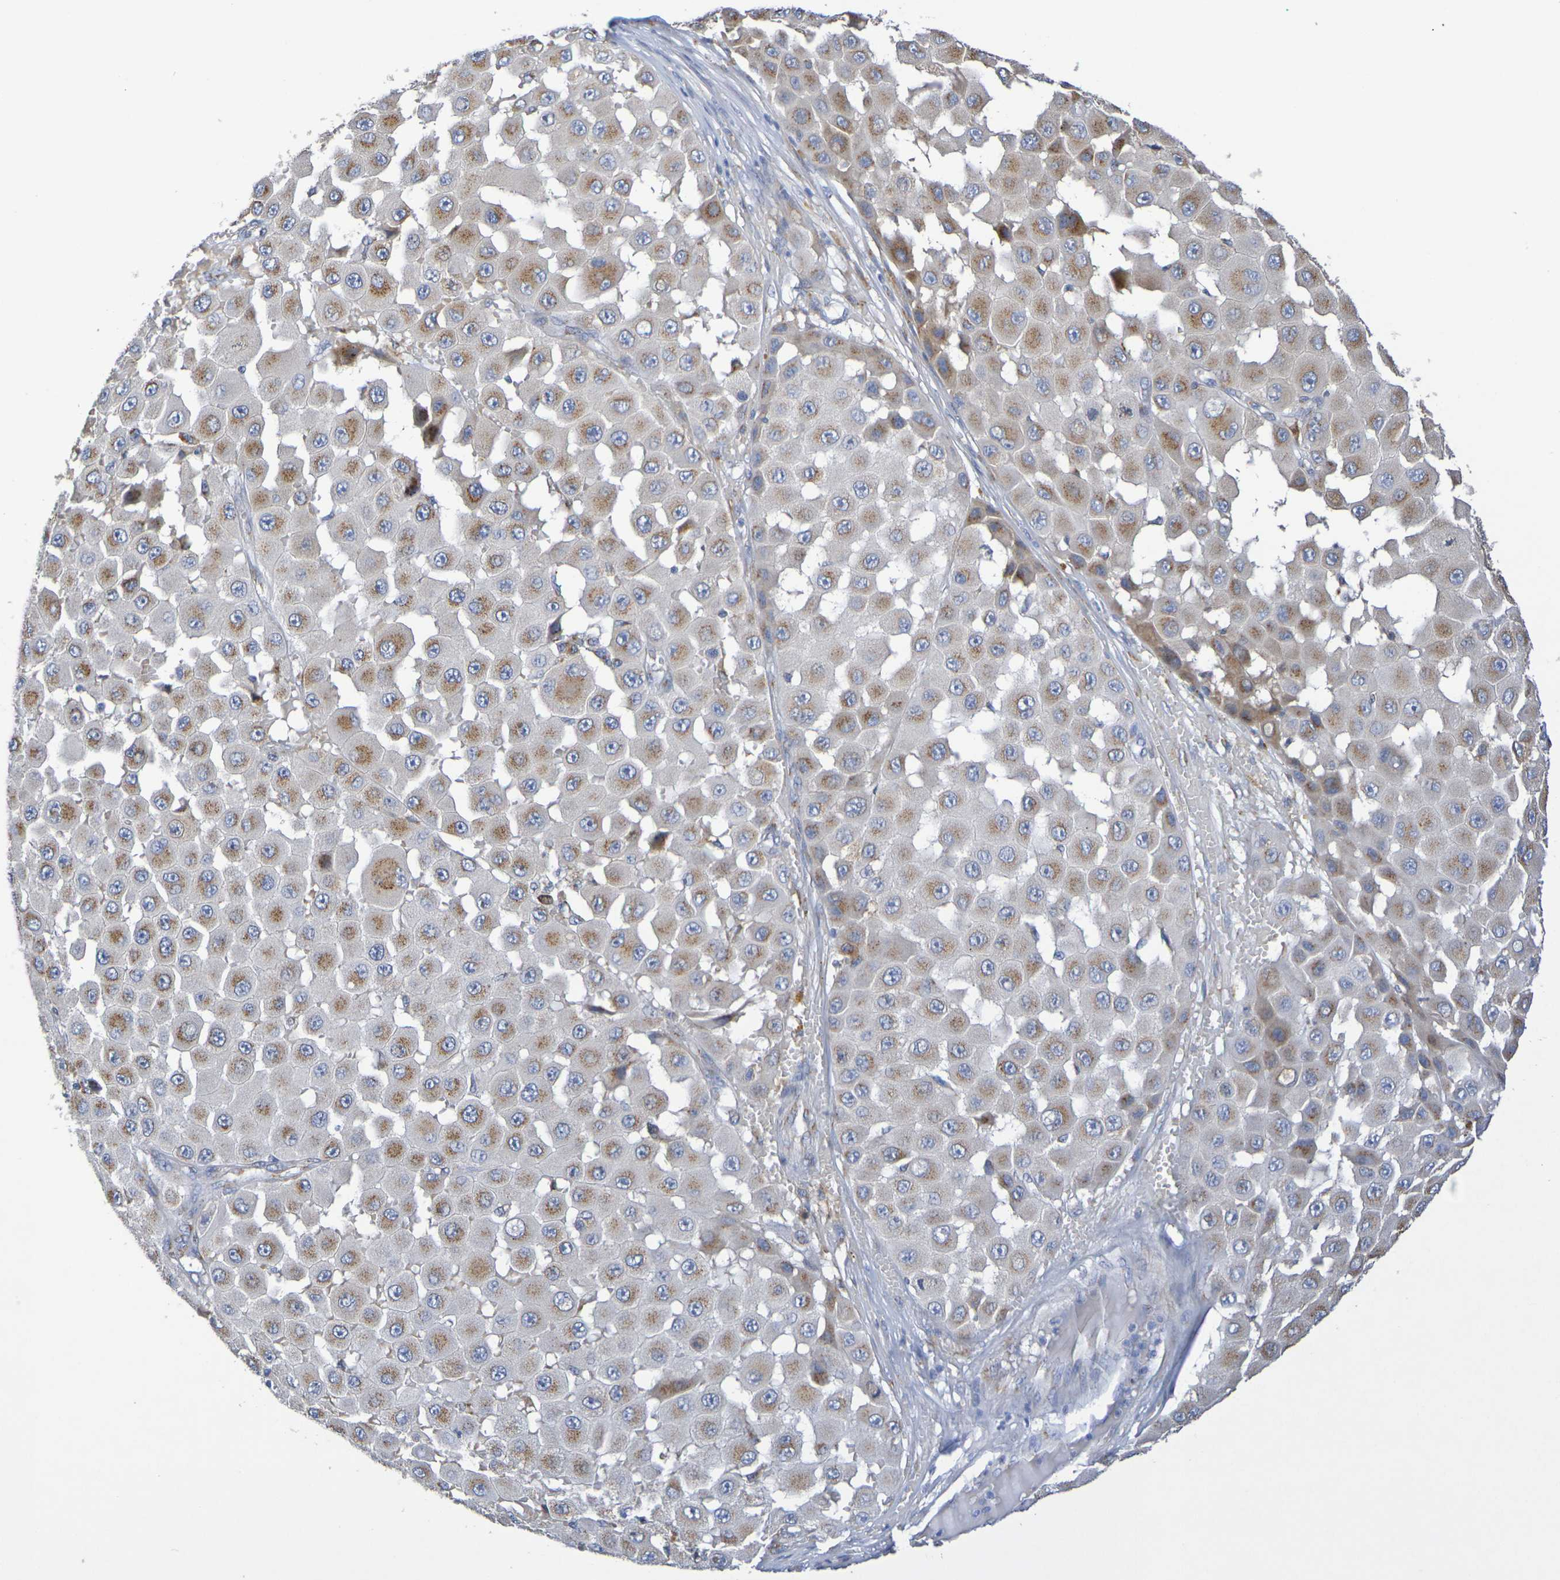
{"staining": {"intensity": "weak", "quantity": ">75%", "location": "cytoplasmic/membranous"}, "tissue": "melanoma", "cell_type": "Tumor cells", "image_type": "cancer", "snomed": [{"axis": "morphology", "description": "Malignant melanoma, NOS"}, {"axis": "topography", "description": "Skin"}], "caption": "An immunohistochemistry (IHC) photomicrograph of tumor tissue is shown. Protein staining in brown highlights weak cytoplasmic/membranous positivity in malignant melanoma within tumor cells.", "gene": "DCP2", "patient": {"sex": "female", "age": 81}}